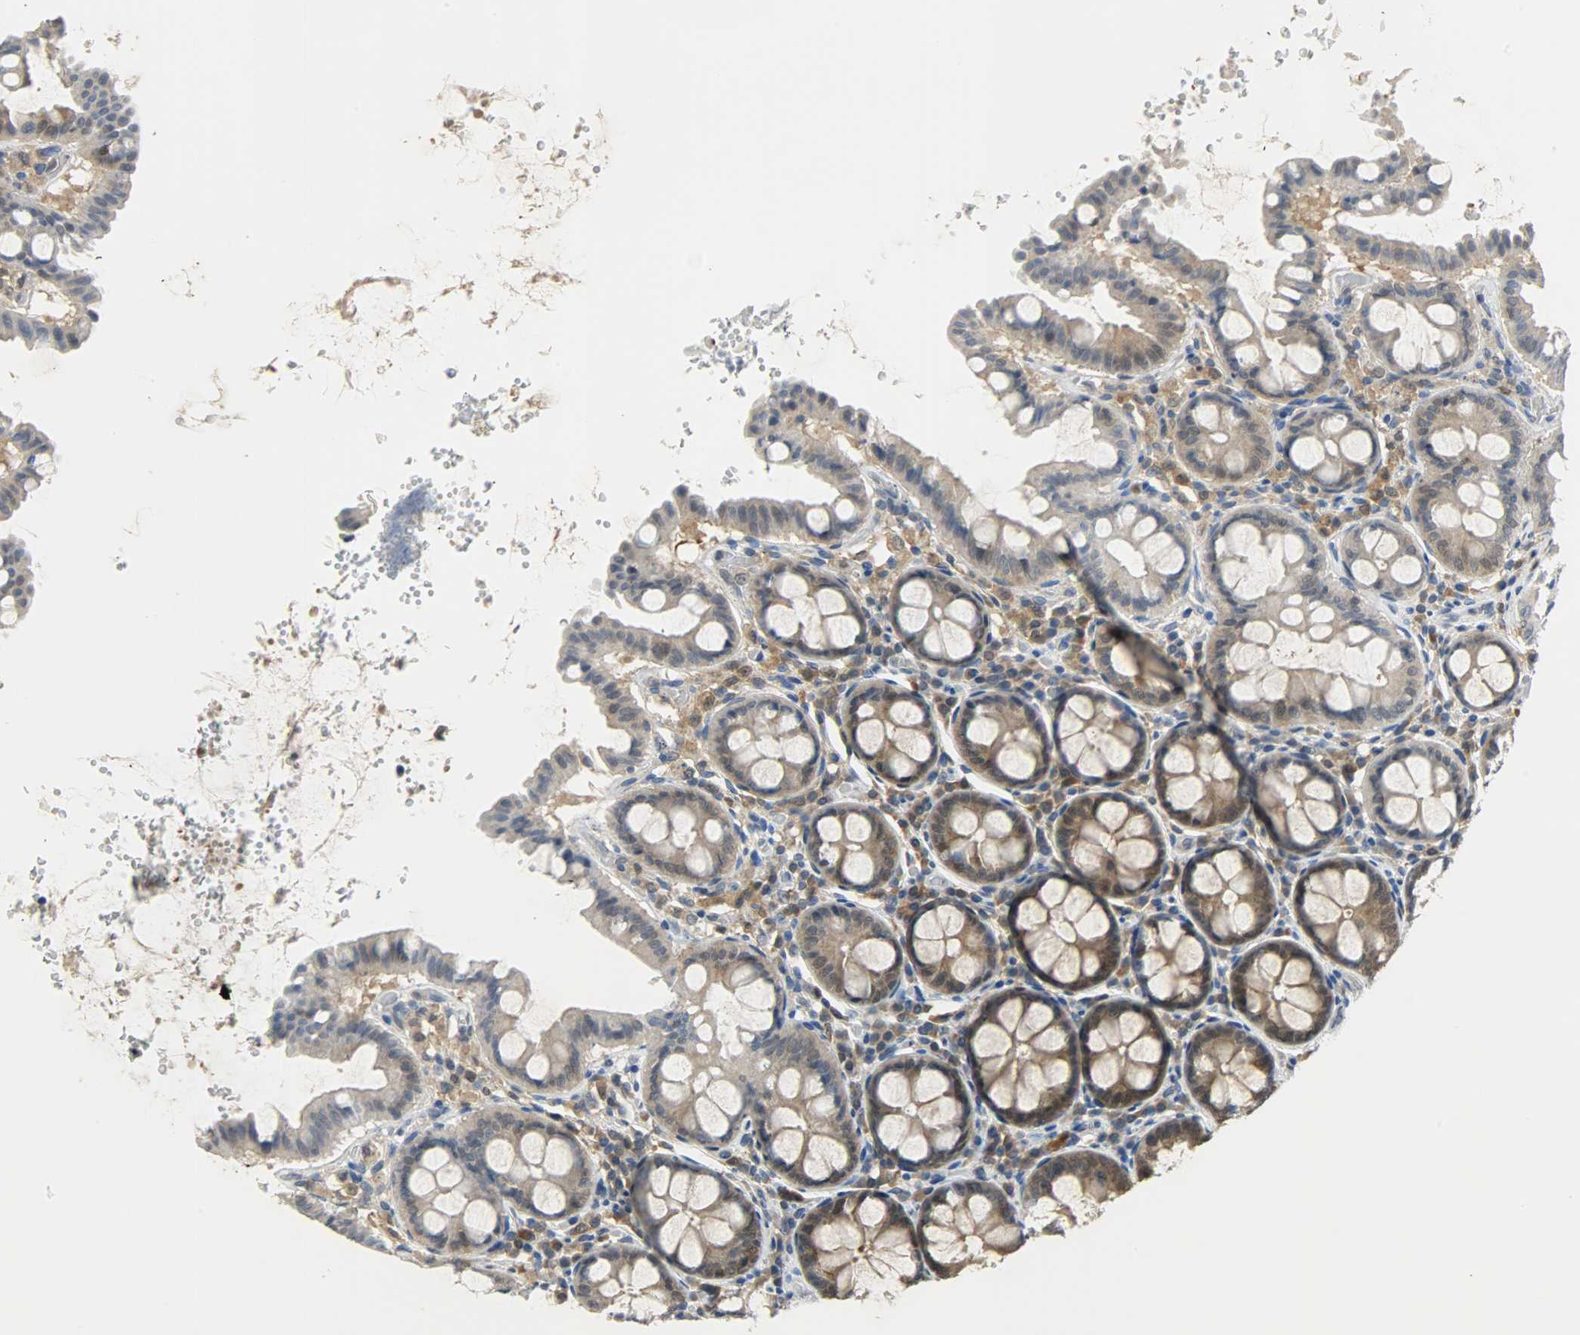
{"staining": {"intensity": "weak", "quantity": ">75%", "location": "cytoplasmic/membranous"}, "tissue": "colon", "cell_type": "Endothelial cells", "image_type": "normal", "snomed": [{"axis": "morphology", "description": "Normal tissue, NOS"}, {"axis": "topography", "description": "Colon"}], "caption": "Benign colon was stained to show a protein in brown. There is low levels of weak cytoplasmic/membranous staining in approximately >75% of endothelial cells.", "gene": "EIF4EBP1", "patient": {"sex": "female", "age": 61}}